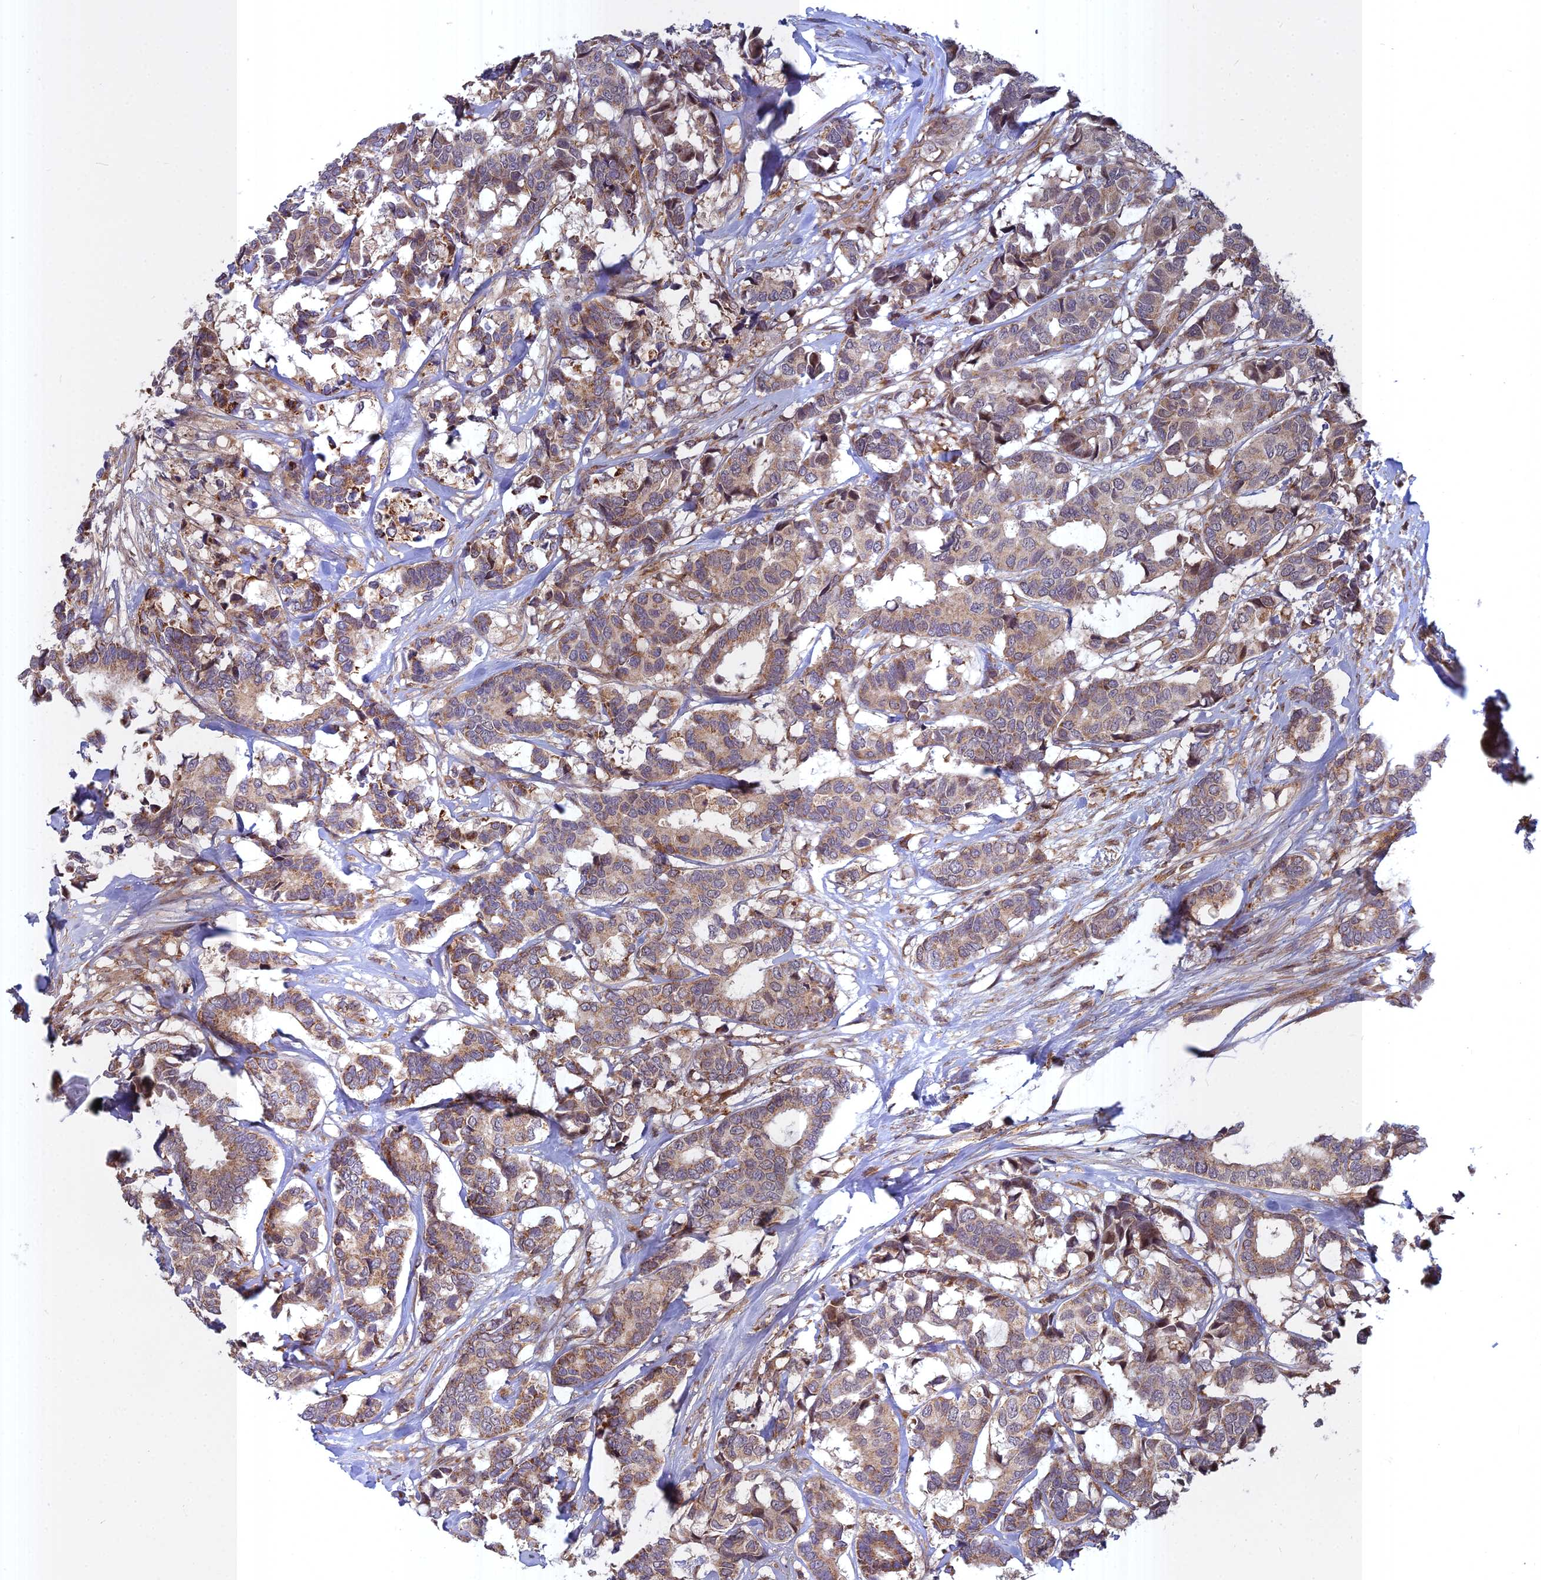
{"staining": {"intensity": "moderate", "quantity": ">75%", "location": "cytoplasmic/membranous"}, "tissue": "breast cancer", "cell_type": "Tumor cells", "image_type": "cancer", "snomed": [{"axis": "morphology", "description": "Normal tissue, NOS"}, {"axis": "morphology", "description": "Duct carcinoma"}, {"axis": "topography", "description": "Breast"}], "caption": "Breast intraductal carcinoma tissue reveals moderate cytoplasmic/membranous expression in about >75% of tumor cells, visualized by immunohistochemistry.", "gene": "COMMD2", "patient": {"sex": "female", "age": 87}}